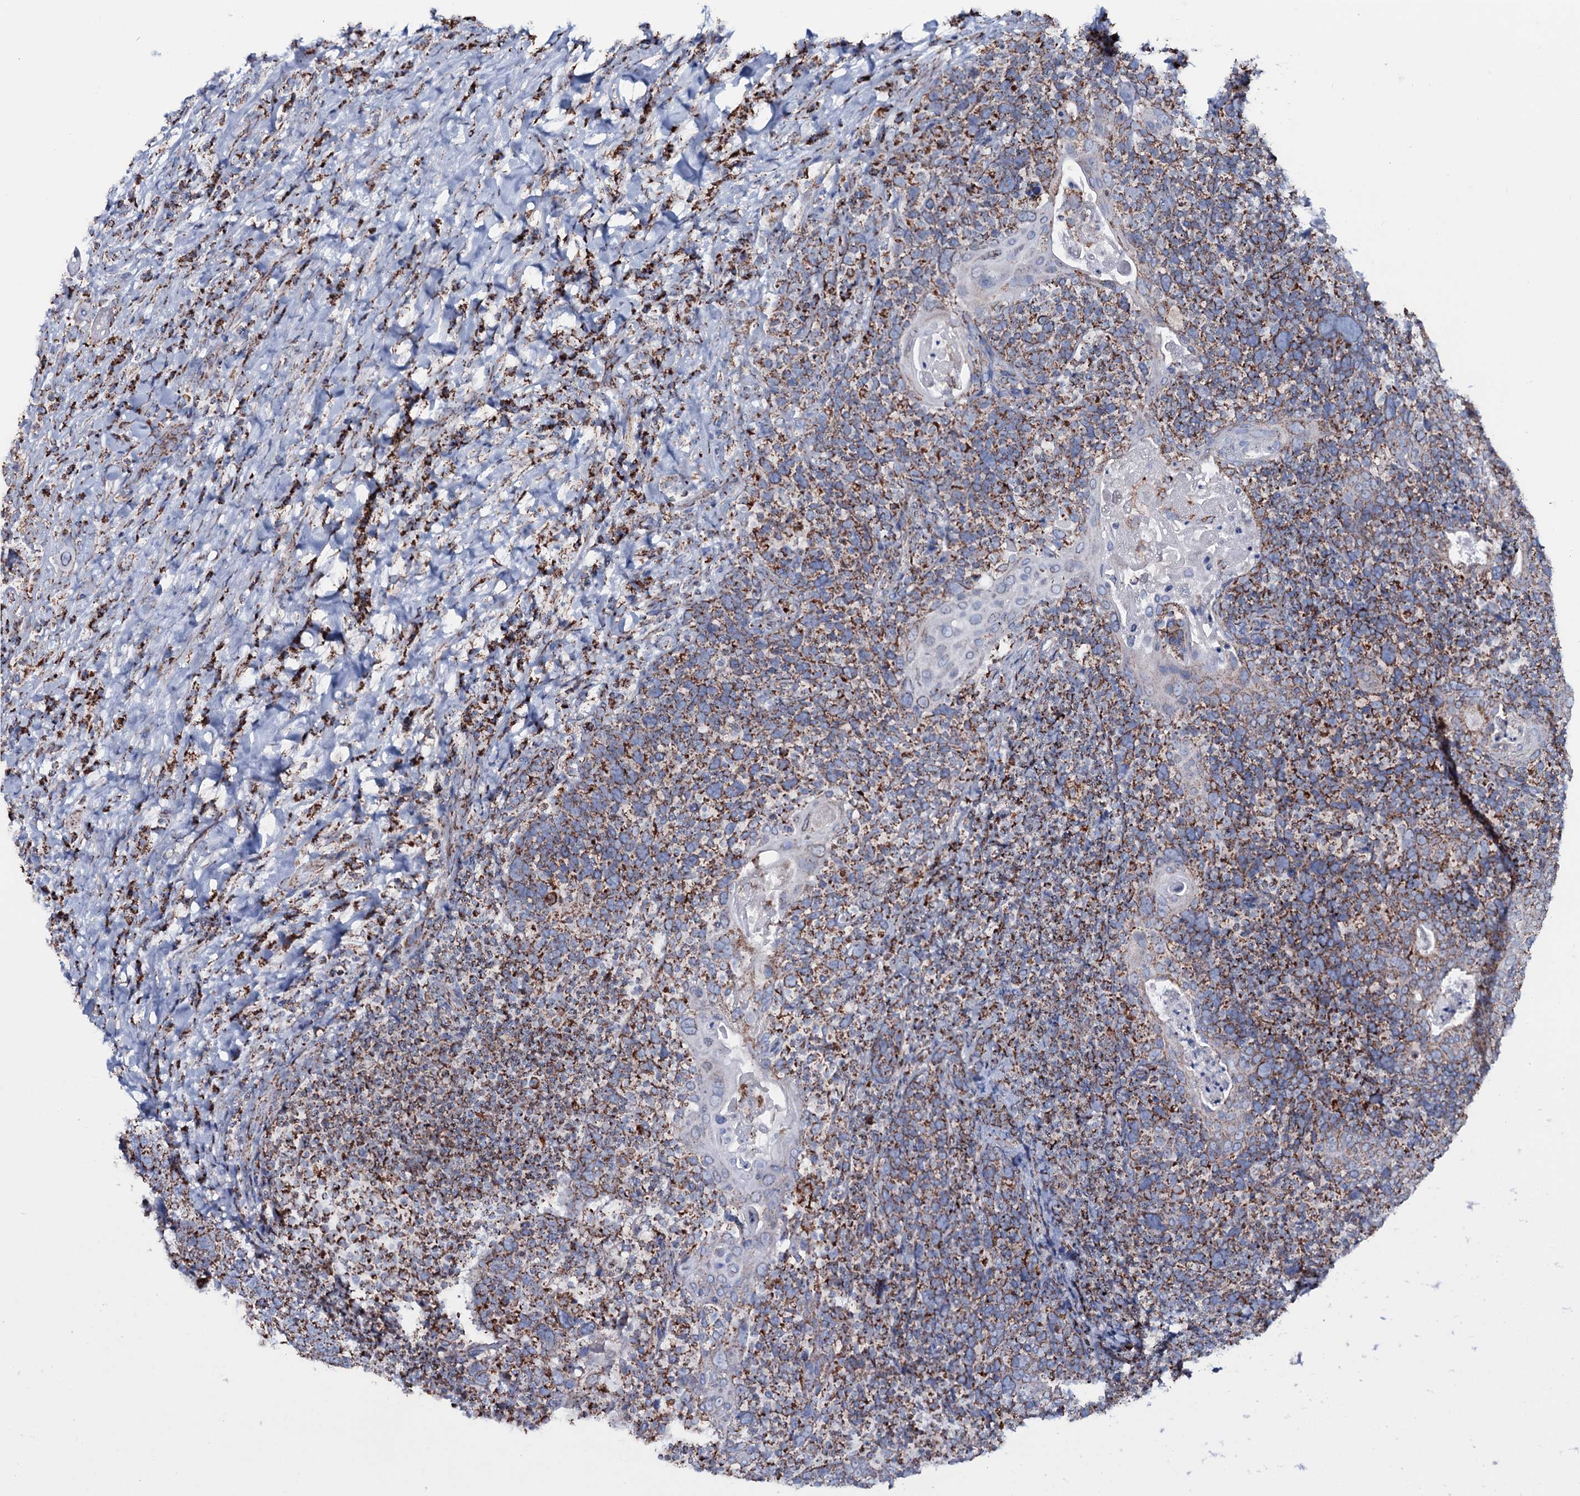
{"staining": {"intensity": "moderate", "quantity": ">75%", "location": "cytoplasmic/membranous"}, "tissue": "head and neck cancer", "cell_type": "Tumor cells", "image_type": "cancer", "snomed": [{"axis": "morphology", "description": "Squamous cell carcinoma, NOS"}, {"axis": "morphology", "description": "Squamous cell carcinoma, metastatic, NOS"}, {"axis": "topography", "description": "Lymph node"}, {"axis": "topography", "description": "Head-Neck"}], "caption": "Tumor cells exhibit moderate cytoplasmic/membranous expression in about >75% of cells in metastatic squamous cell carcinoma (head and neck).", "gene": "MRPS35", "patient": {"sex": "male", "age": 62}}